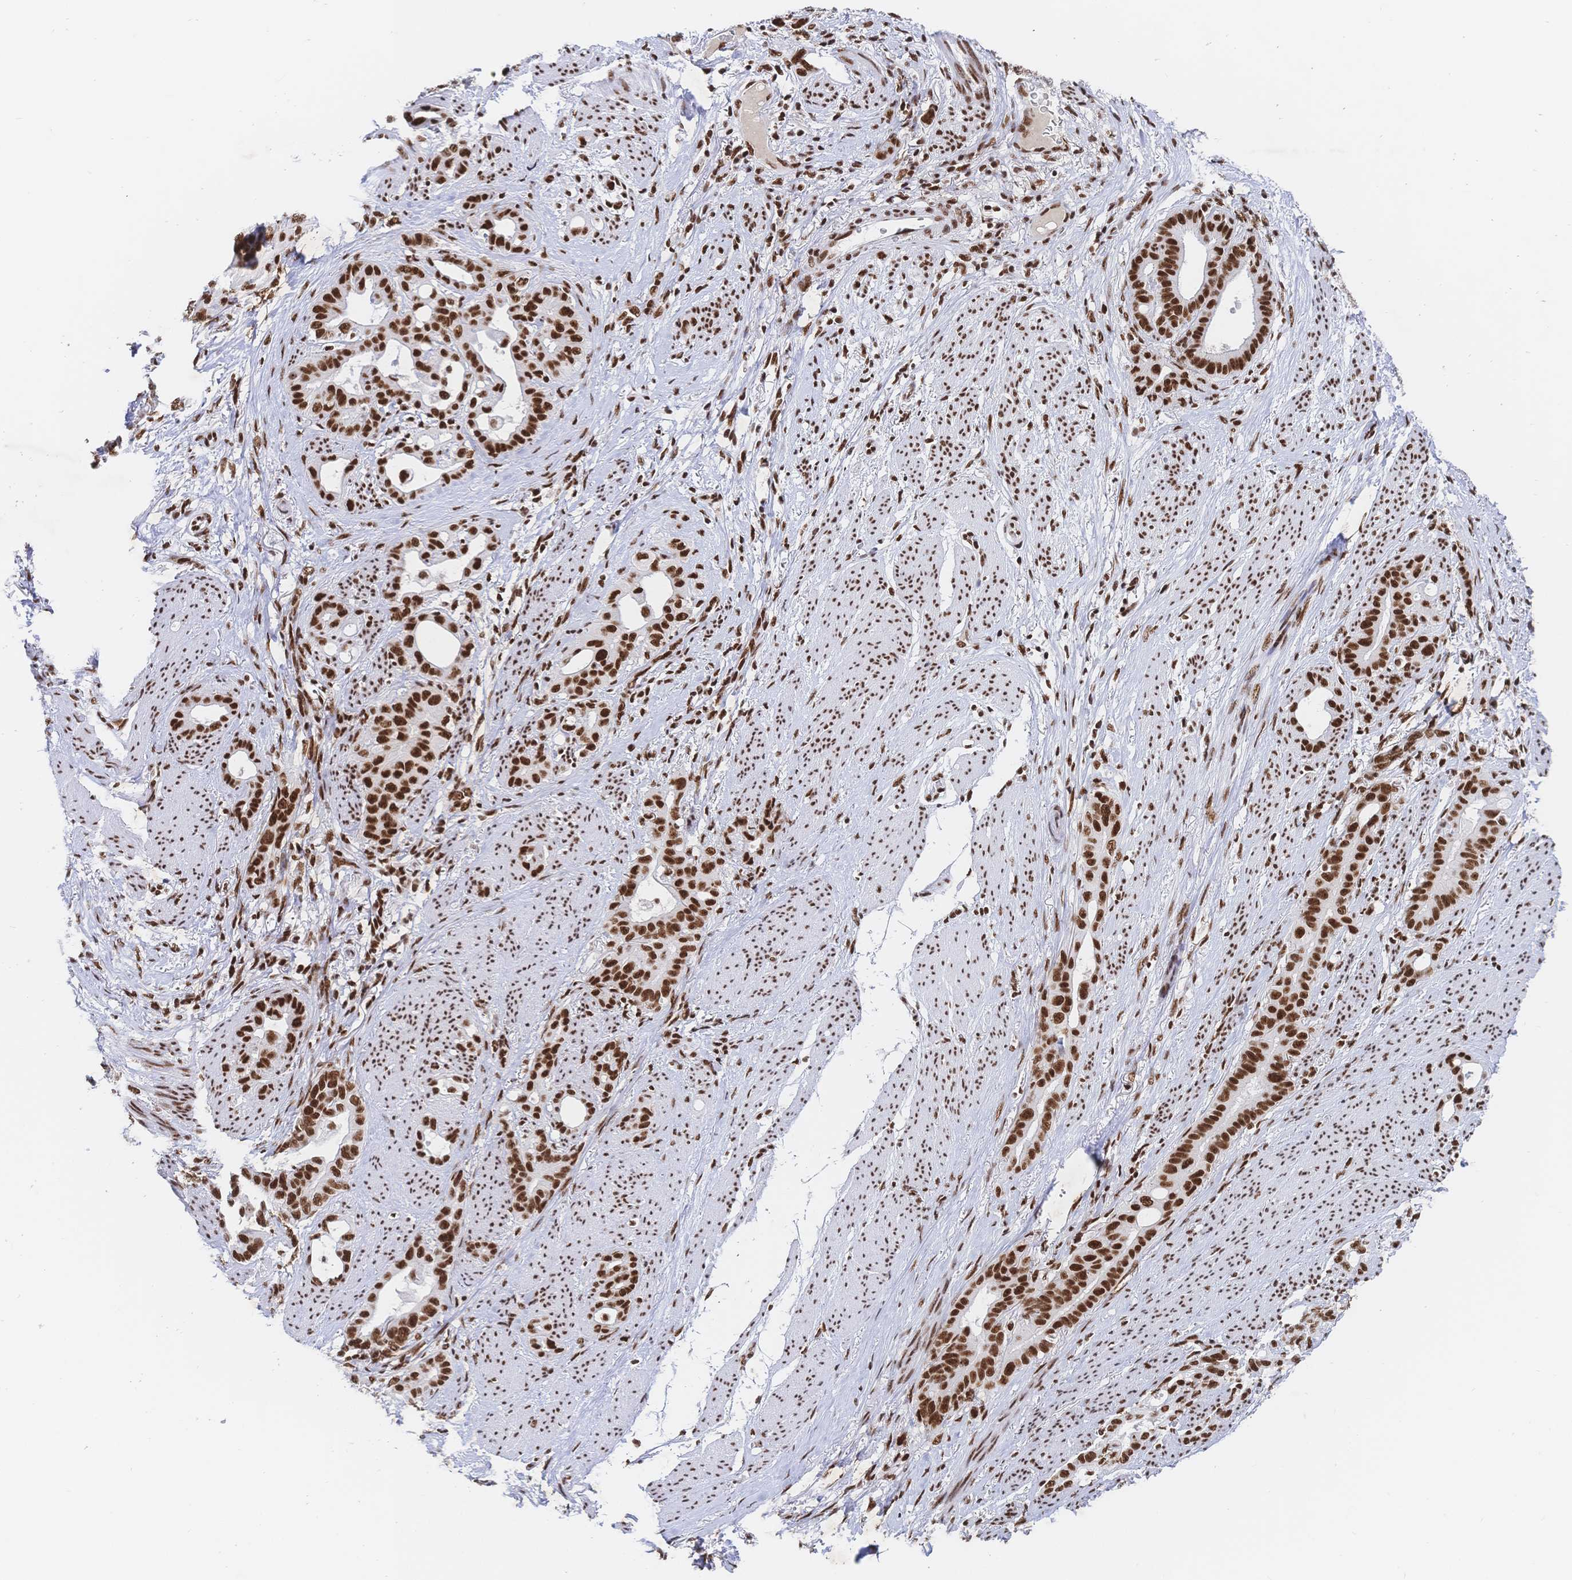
{"staining": {"intensity": "strong", "quantity": ">75%", "location": "nuclear"}, "tissue": "stomach cancer", "cell_type": "Tumor cells", "image_type": "cancer", "snomed": [{"axis": "morphology", "description": "Normal tissue, NOS"}, {"axis": "morphology", "description": "Adenocarcinoma, NOS"}, {"axis": "topography", "description": "Esophagus"}, {"axis": "topography", "description": "Stomach, upper"}], "caption": "Immunohistochemistry (IHC) (DAB) staining of stomach adenocarcinoma exhibits strong nuclear protein positivity in about >75% of tumor cells. (DAB = brown stain, brightfield microscopy at high magnification).", "gene": "SRSF1", "patient": {"sex": "male", "age": 62}}